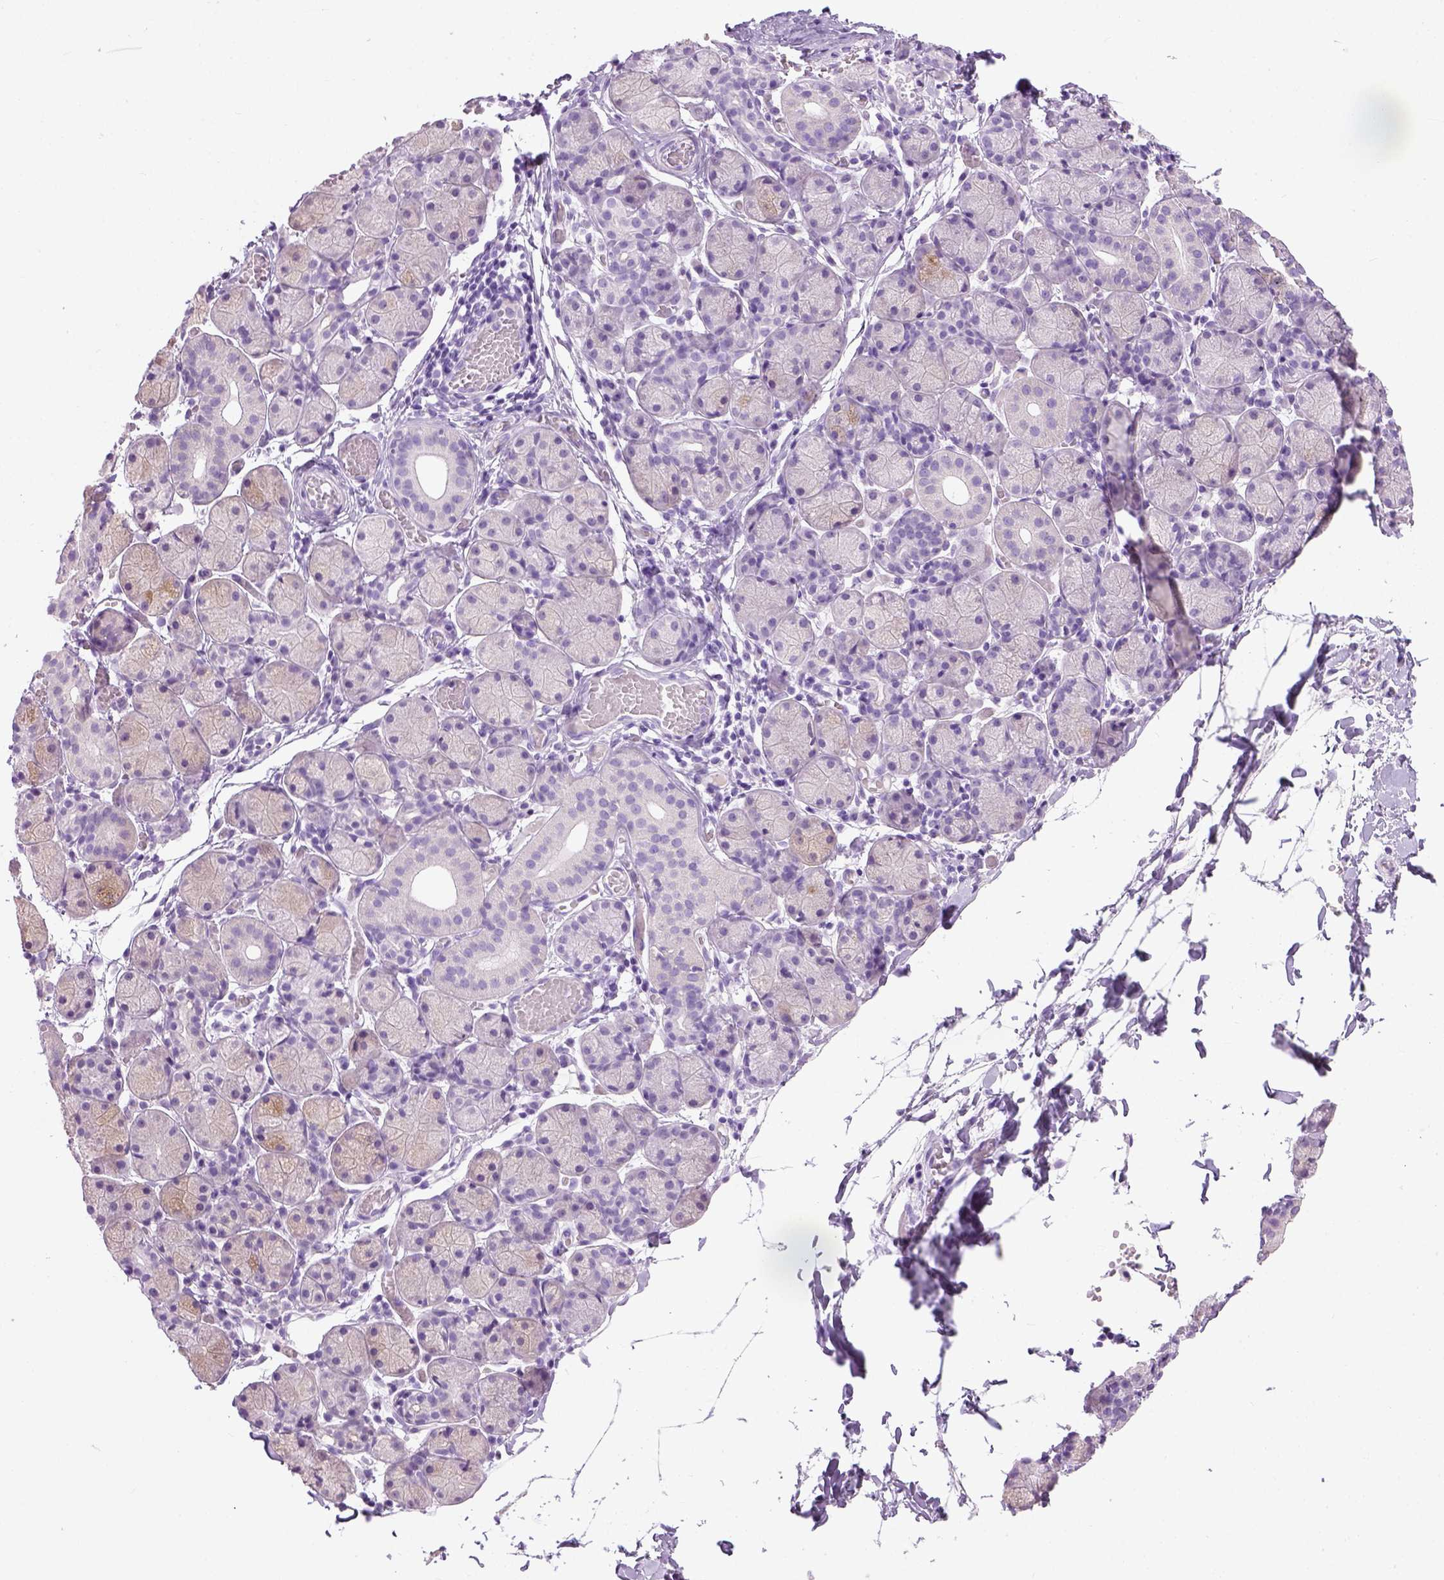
{"staining": {"intensity": "weak", "quantity": "<25%", "location": "cytoplasmic/membranous"}, "tissue": "salivary gland", "cell_type": "Glandular cells", "image_type": "normal", "snomed": [{"axis": "morphology", "description": "Normal tissue, NOS"}, {"axis": "topography", "description": "Salivary gland"}], "caption": "Photomicrograph shows no protein expression in glandular cells of benign salivary gland. Nuclei are stained in blue.", "gene": "CYP24A1", "patient": {"sex": "female", "age": 24}}